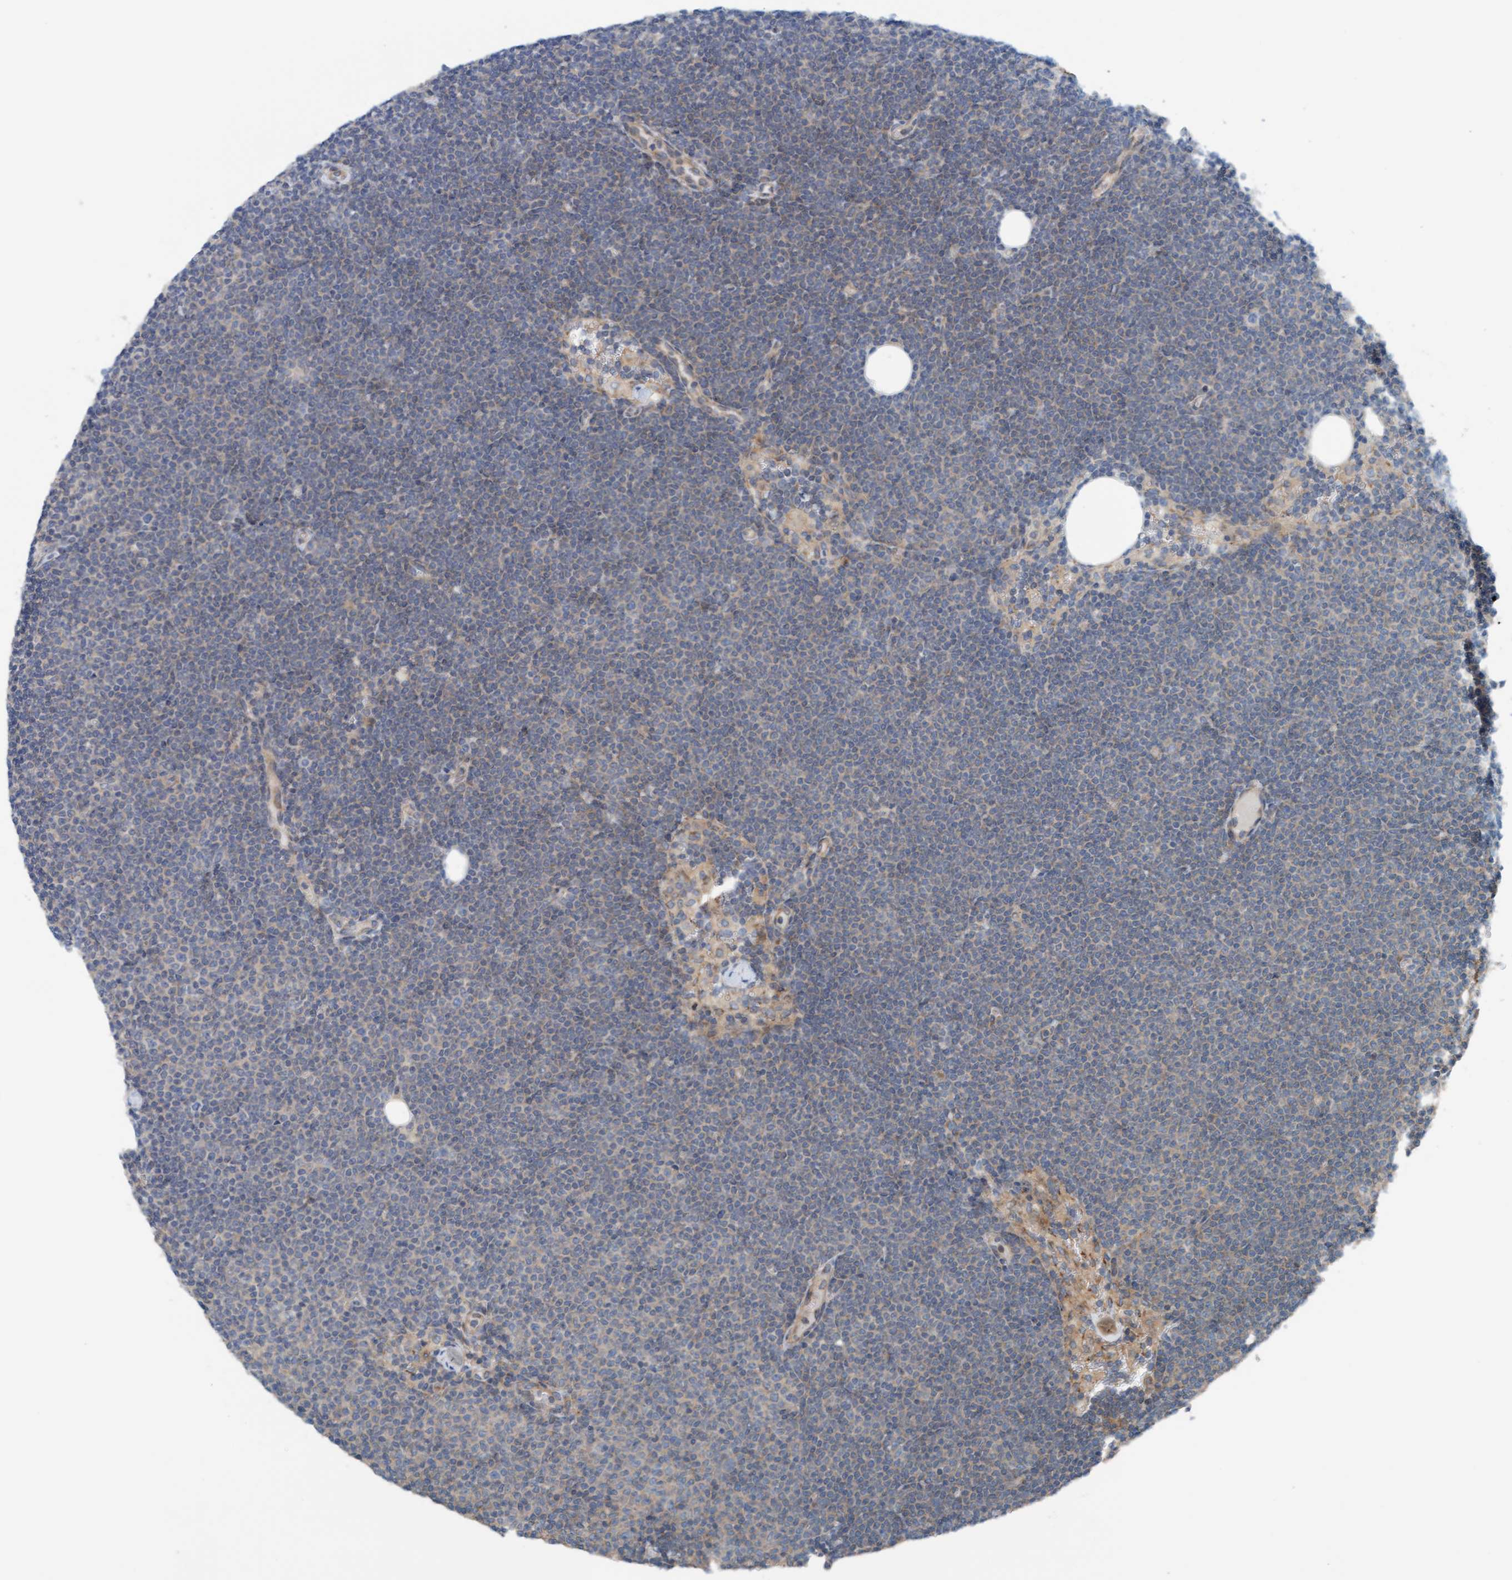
{"staining": {"intensity": "negative", "quantity": "none", "location": "none"}, "tissue": "lymphoma", "cell_type": "Tumor cells", "image_type": "cancer", "snomed": [{"axis": "morphology", "description": "Malignant lymphoma, non-Hodgkin's type, Low grade"}, {"axis": "topography", "description": "Lymph node"}], "caption": "A photomicrograph of human low-grade malignant lymphoma, non-Hodgkin's type is negative for staining in tumor cells.", "gene": "UBAP1", "patient": {"sex": "female", "age": 53}}